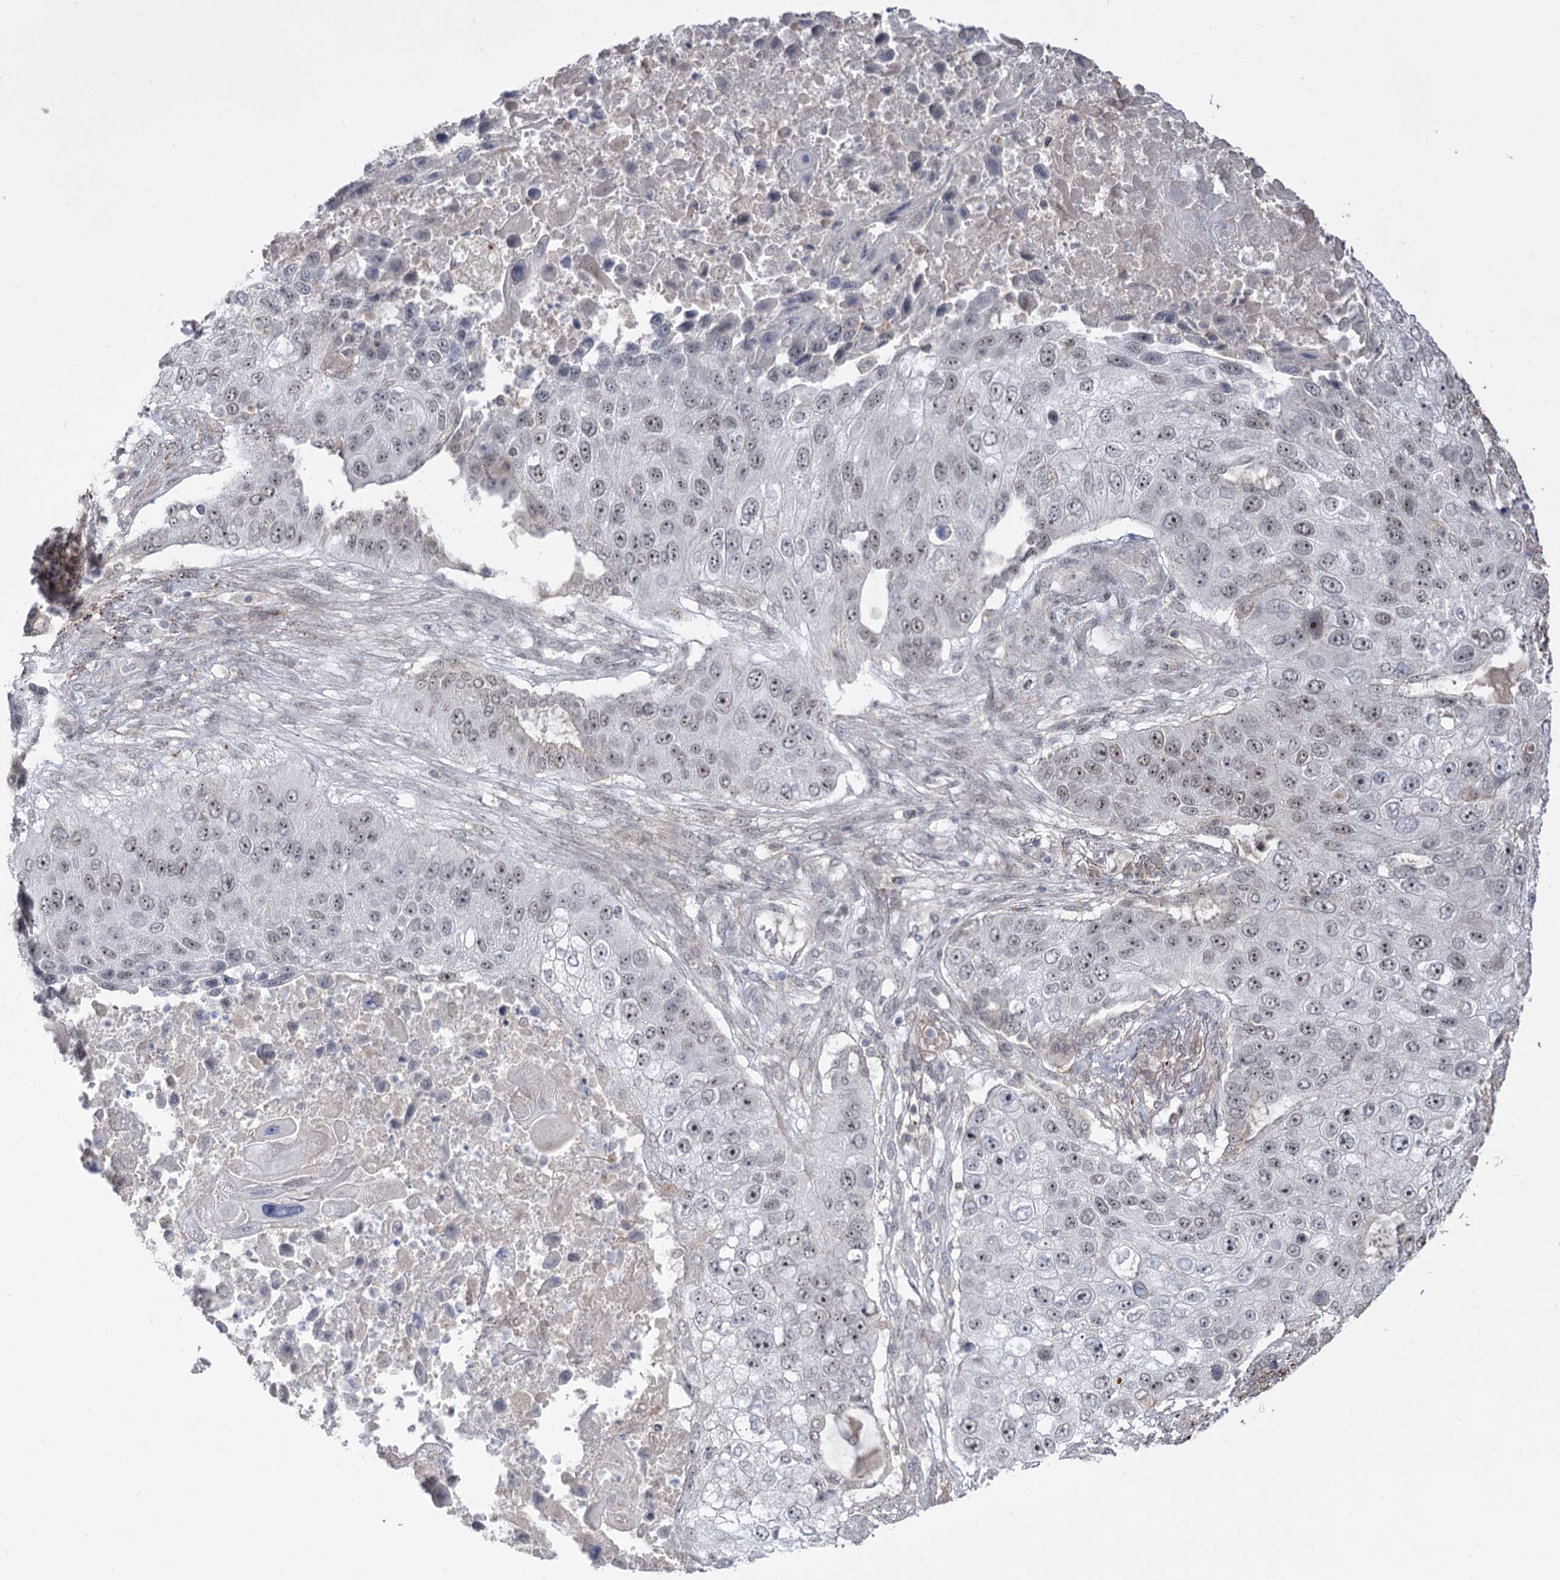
{"staining": {"intensity": "weak", "quantity": "<25%", "location": "nuclear"}, "tissue": "lung cancer", "cell_type": "Tumor cells", "image_type": "cancer", "snomed": [{"axis": "morphology", "description": "Squamous cell carcinoma, NOS"}, {"axis": "topography", "description": "Lung"}], "caption": "Tumor cells show no significant positivity in lung squamous cell carcinoma.", "gene": "ZSCAN23", "patient": {"sex": "male", "age": 61}}